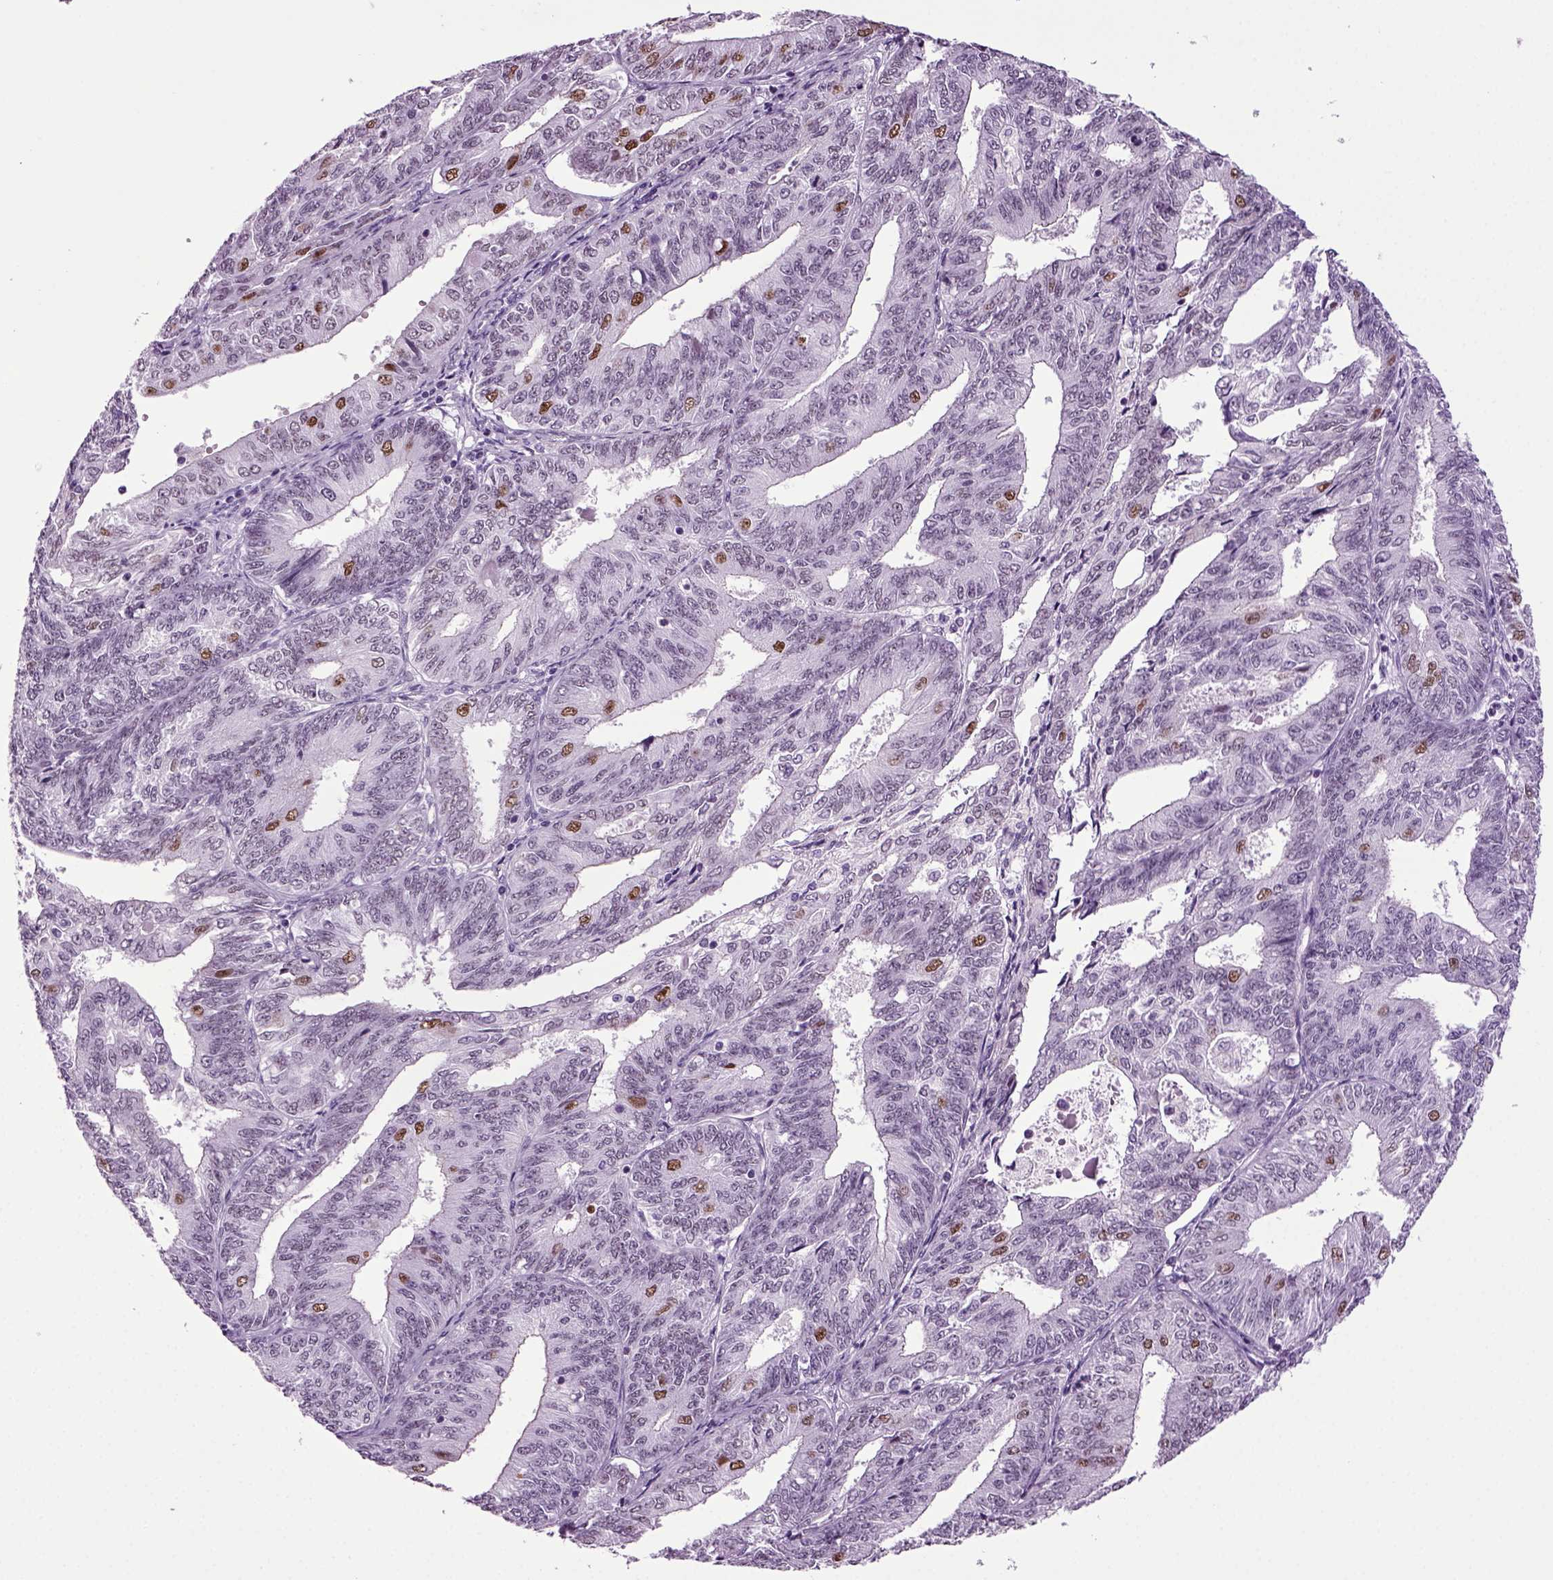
{"staining": {"intensity": "strong", "quantity": "<25%", "location": "nuclear"}, "tissue": "endometrial cancer", "cell_type": "Tumor cells", "image_type": "cancer", "snomed": [{"axis": "morphology", "description": "Adenocarcinoma, NOS"}, {"axis": "topography", "description": "Endometrium"}], "caption": "This micrograph demonstrates endometrial cancer (adenocarcinoma) stained with IHC to label a protein in brown. The nuclear of tumor cells show strong positivity for the protein. Nuclei are counter-stained blue.", "gene": "RFX3", "patient": {"sex": "female", "age": 58}}